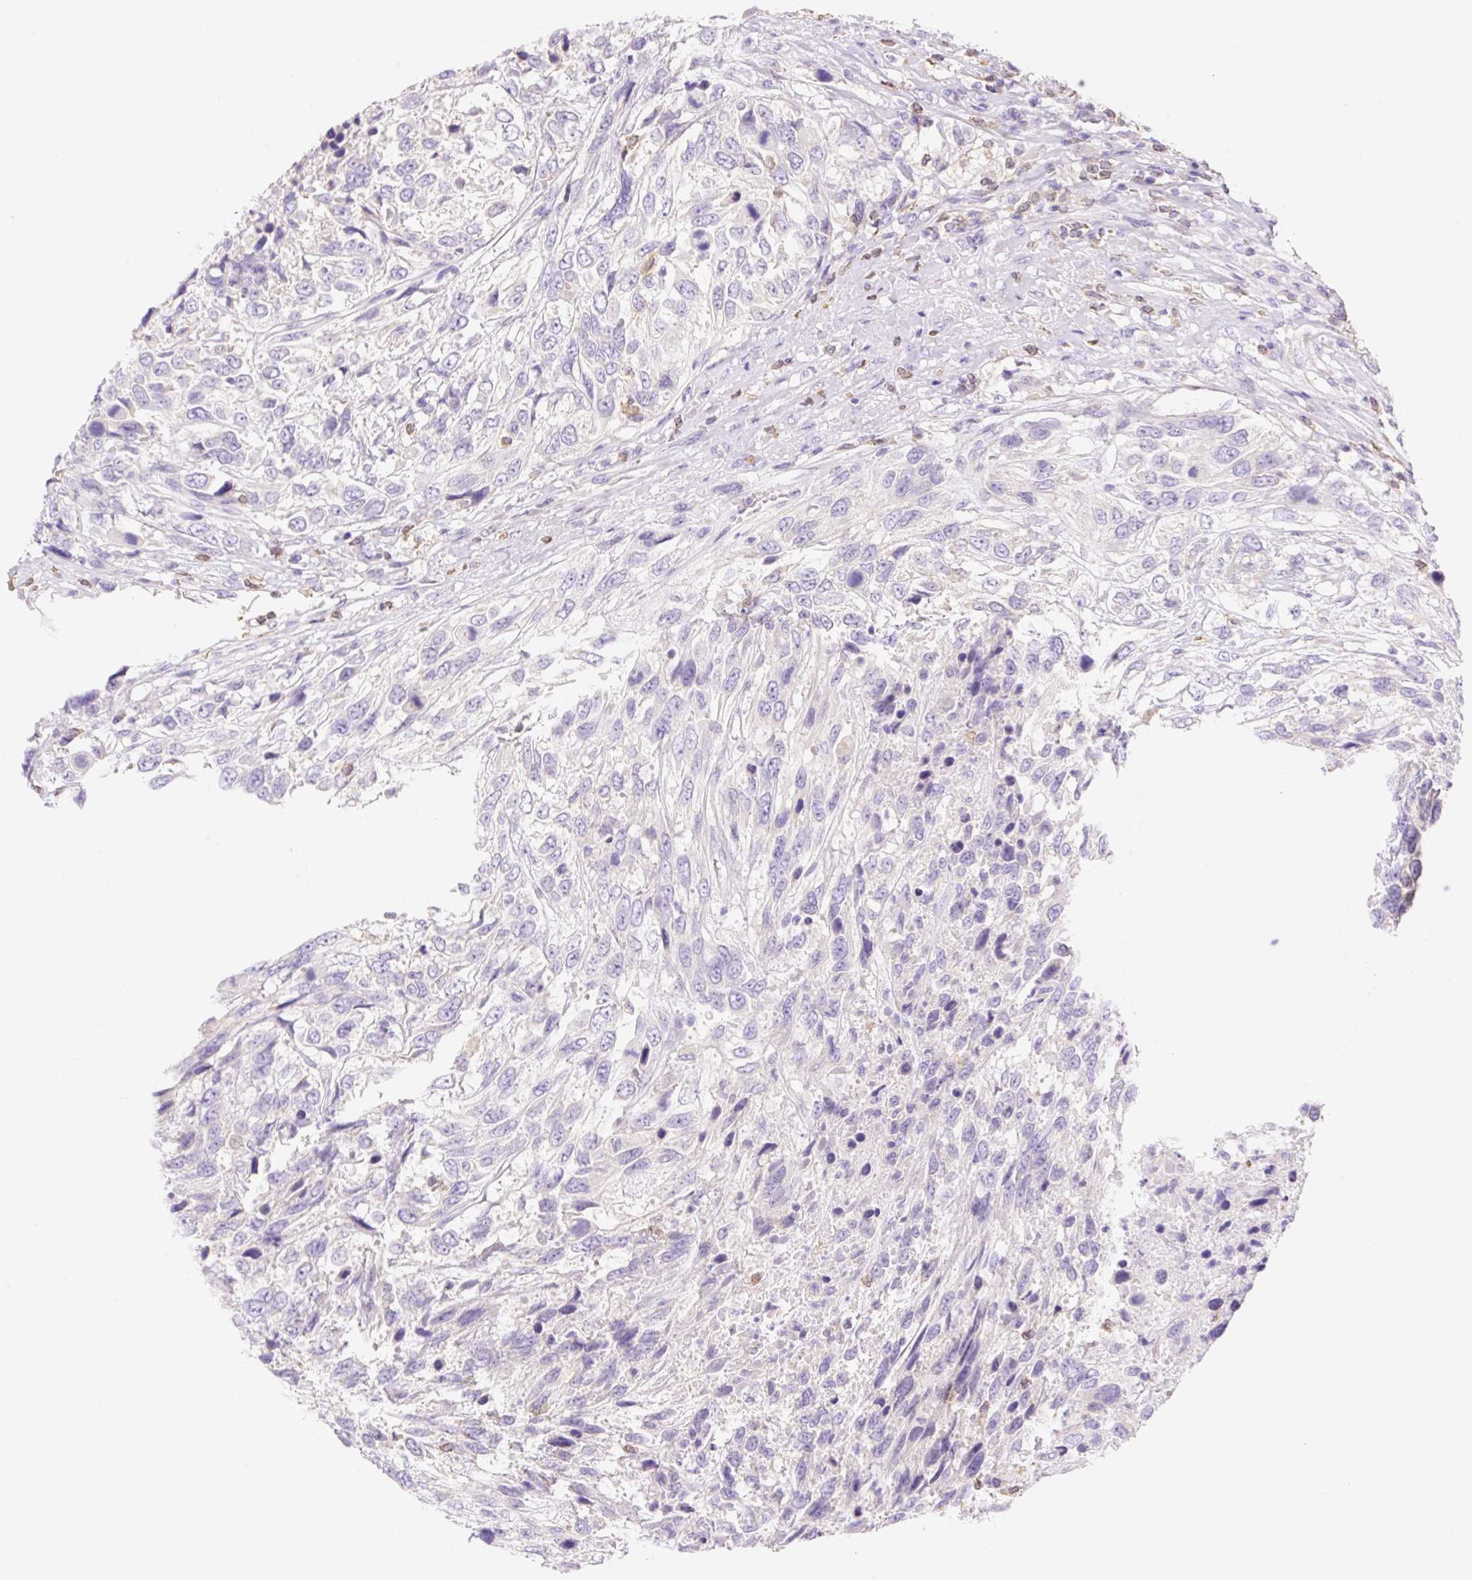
{"staining": {"intensity": "negative", "quantity": "none", "location": "none"}, "tissue": "urothelial cancer", "cell_type": "Tumor cells", "image_type": "cancer", "snomed": [{"axis": "morphology", "description": "Urothelial carcinoma, High grade"}, {"axis": "topography", "description": "Urinary bladder"}], "caption": "High-grade urothelial carcinoma stained for a protein using immunohistochemistry displays no staining tumor cells.", "gene": "DENND5A", "patient": {"sex": "female", "age": 70}}